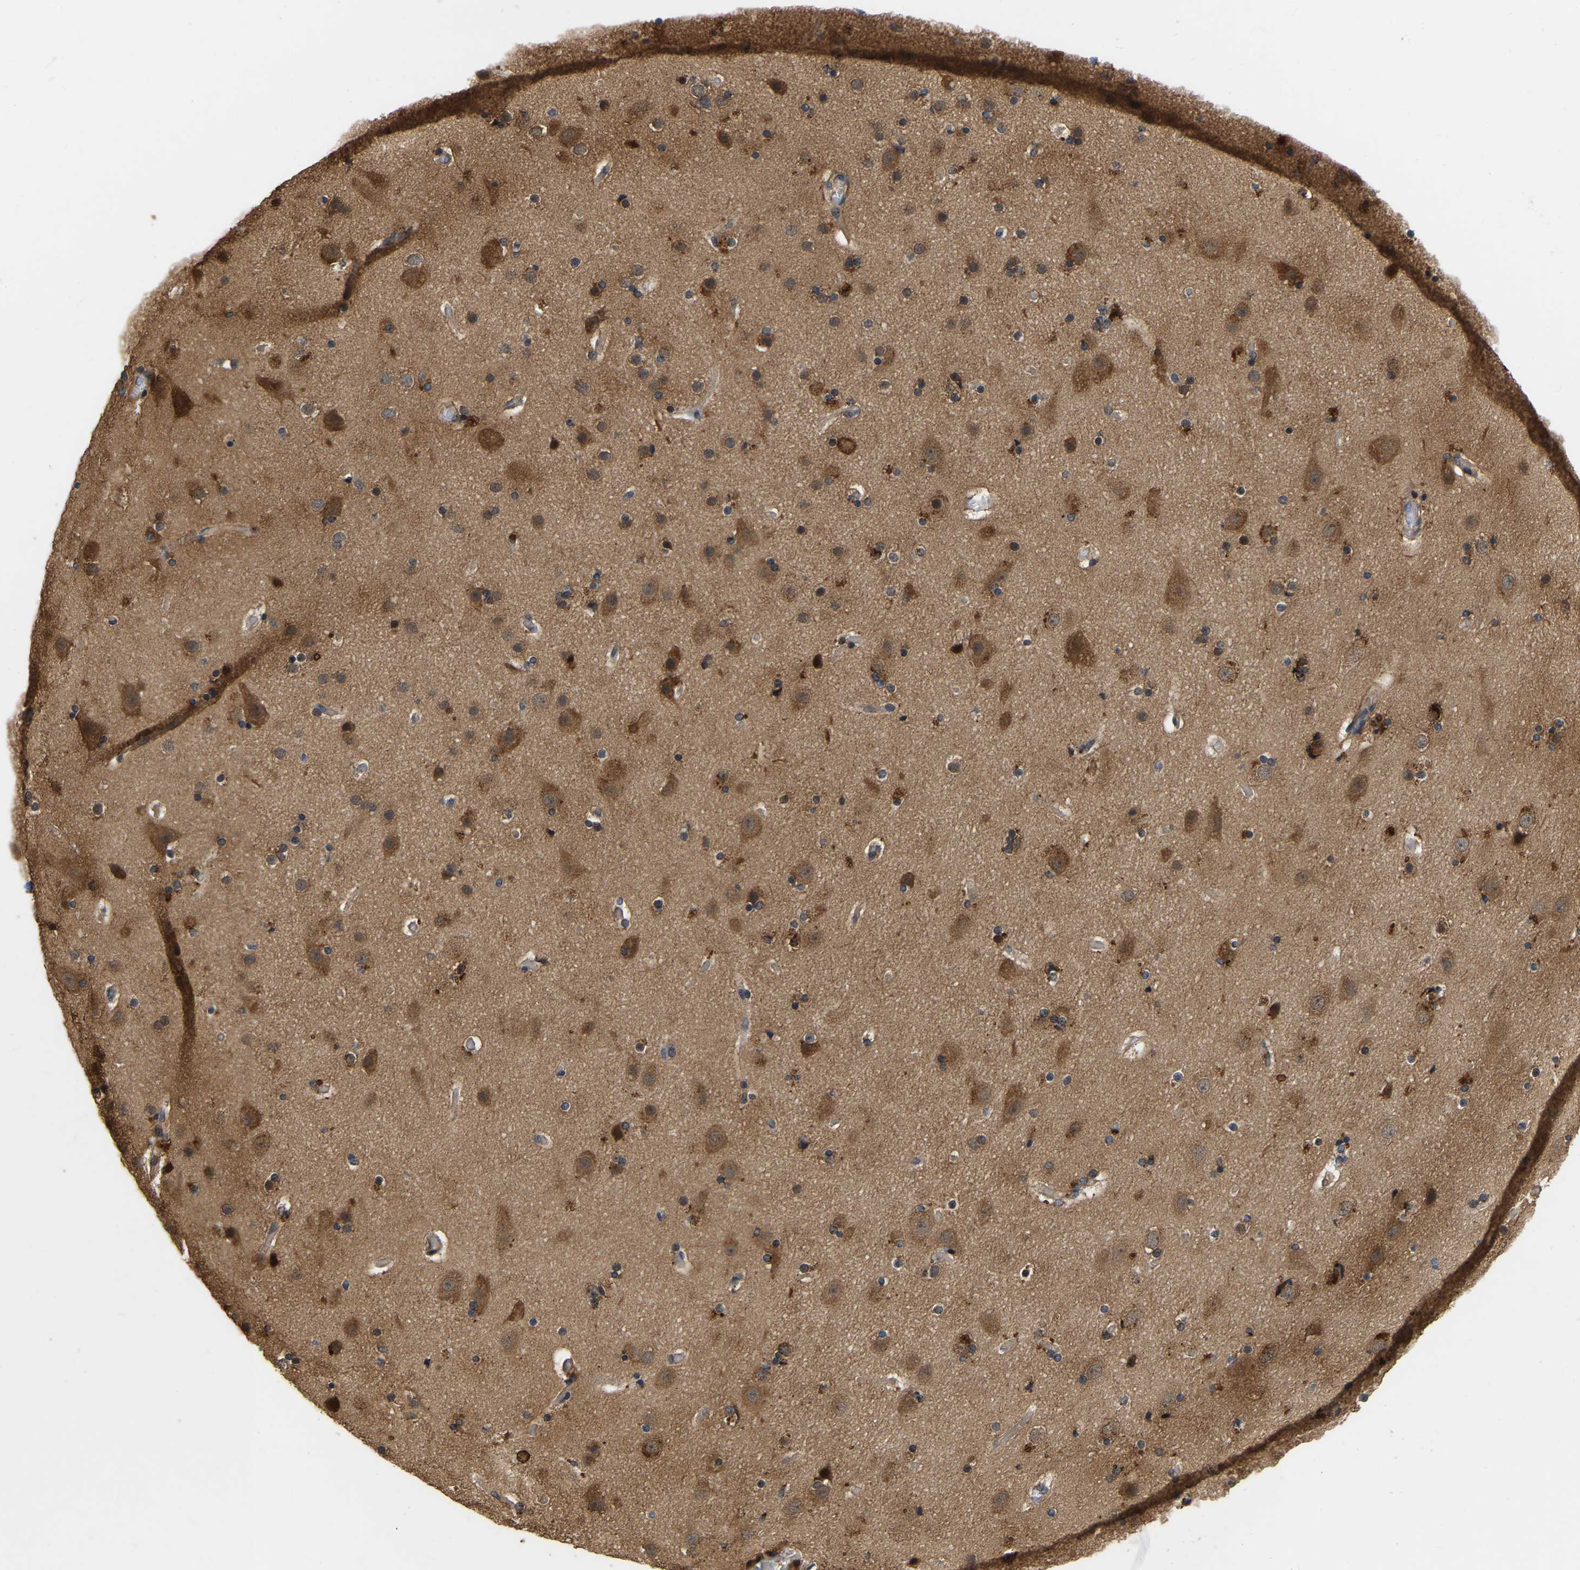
{"staining": {"intensity": "moderate", "quantity": ">75%", "location": "cytoplasmic/membranous"}, "tissue": "cerebral cortex", "cell_type": "Endothelial cells", "image_type": "normal", "snomed": [{"axis": "morphology", "description": "Normal tissue, NOS"}, {"axis": "topography", "description": "Cerebral cortex"}], "caption": "This histopathology image demonstrates unremarkable cerebral cortex stained with immunohistochemistry to label a protein in brown. The cytoplasmic/membranous of endothelial cells show moderate positivity for the protein. Nuclei are counter-stained blue.", "gene": "GARS1", "patient": {"sex": "male", "age": 57}}